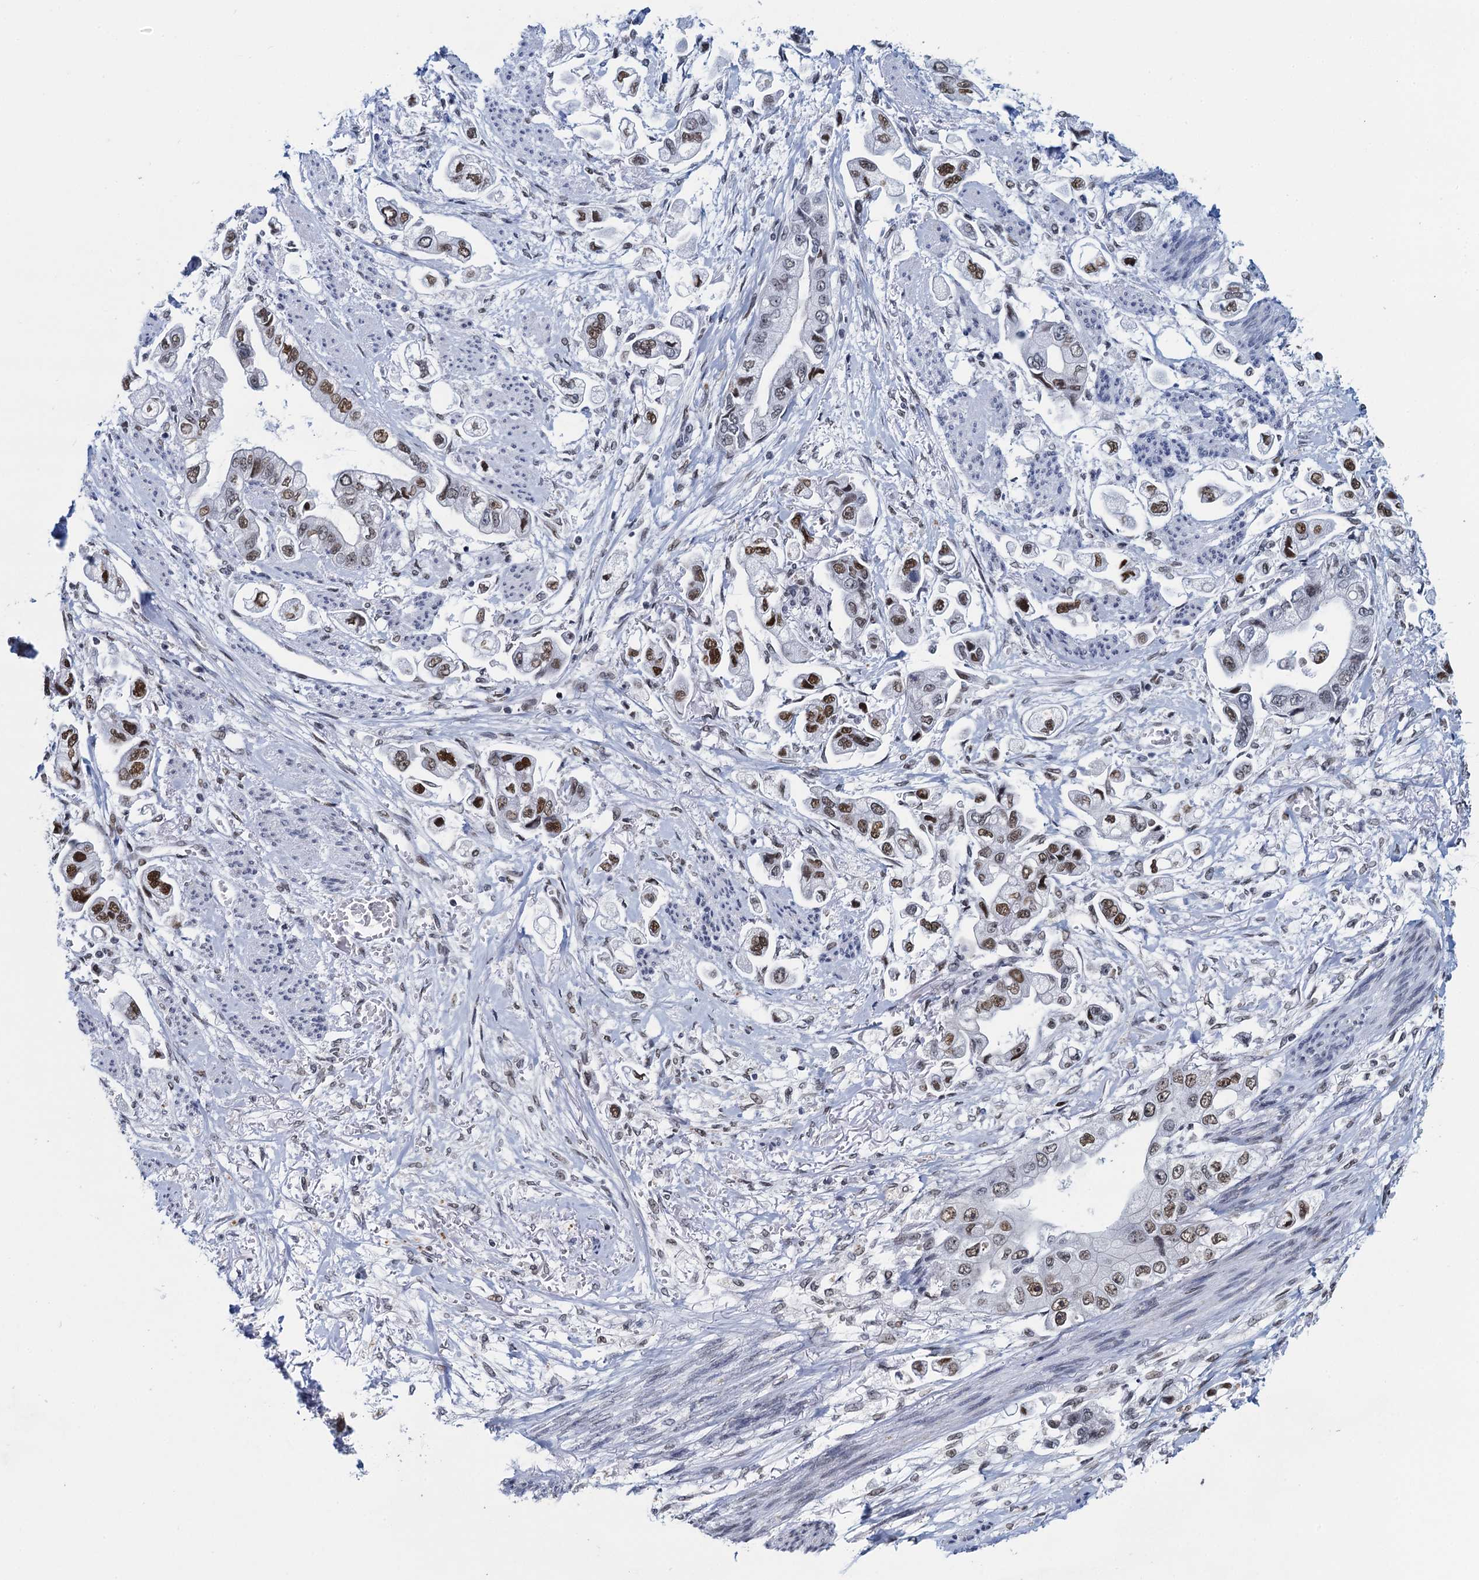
{"staining": {"intensity": "moderate", "quantity": ">75%", "location": "nuclear"}, "tissue": "stomach cancer", "cell_type": "Tumor cells", "image_type": "cancer", "snomed": [{"axis": "morphology", "description": "Adenocarcinoma, NOS"}, {"axis": "topography", "description": "Stomach"}], "caption": "Immunohistochemical staining of human stomach adenocarcinoma demonstrates medium levels of moderate nuclear positivity in about >75% of tumor cells.", "gene": "HNRNPUL2", "patient": {"sex": "male", "age": 62}}